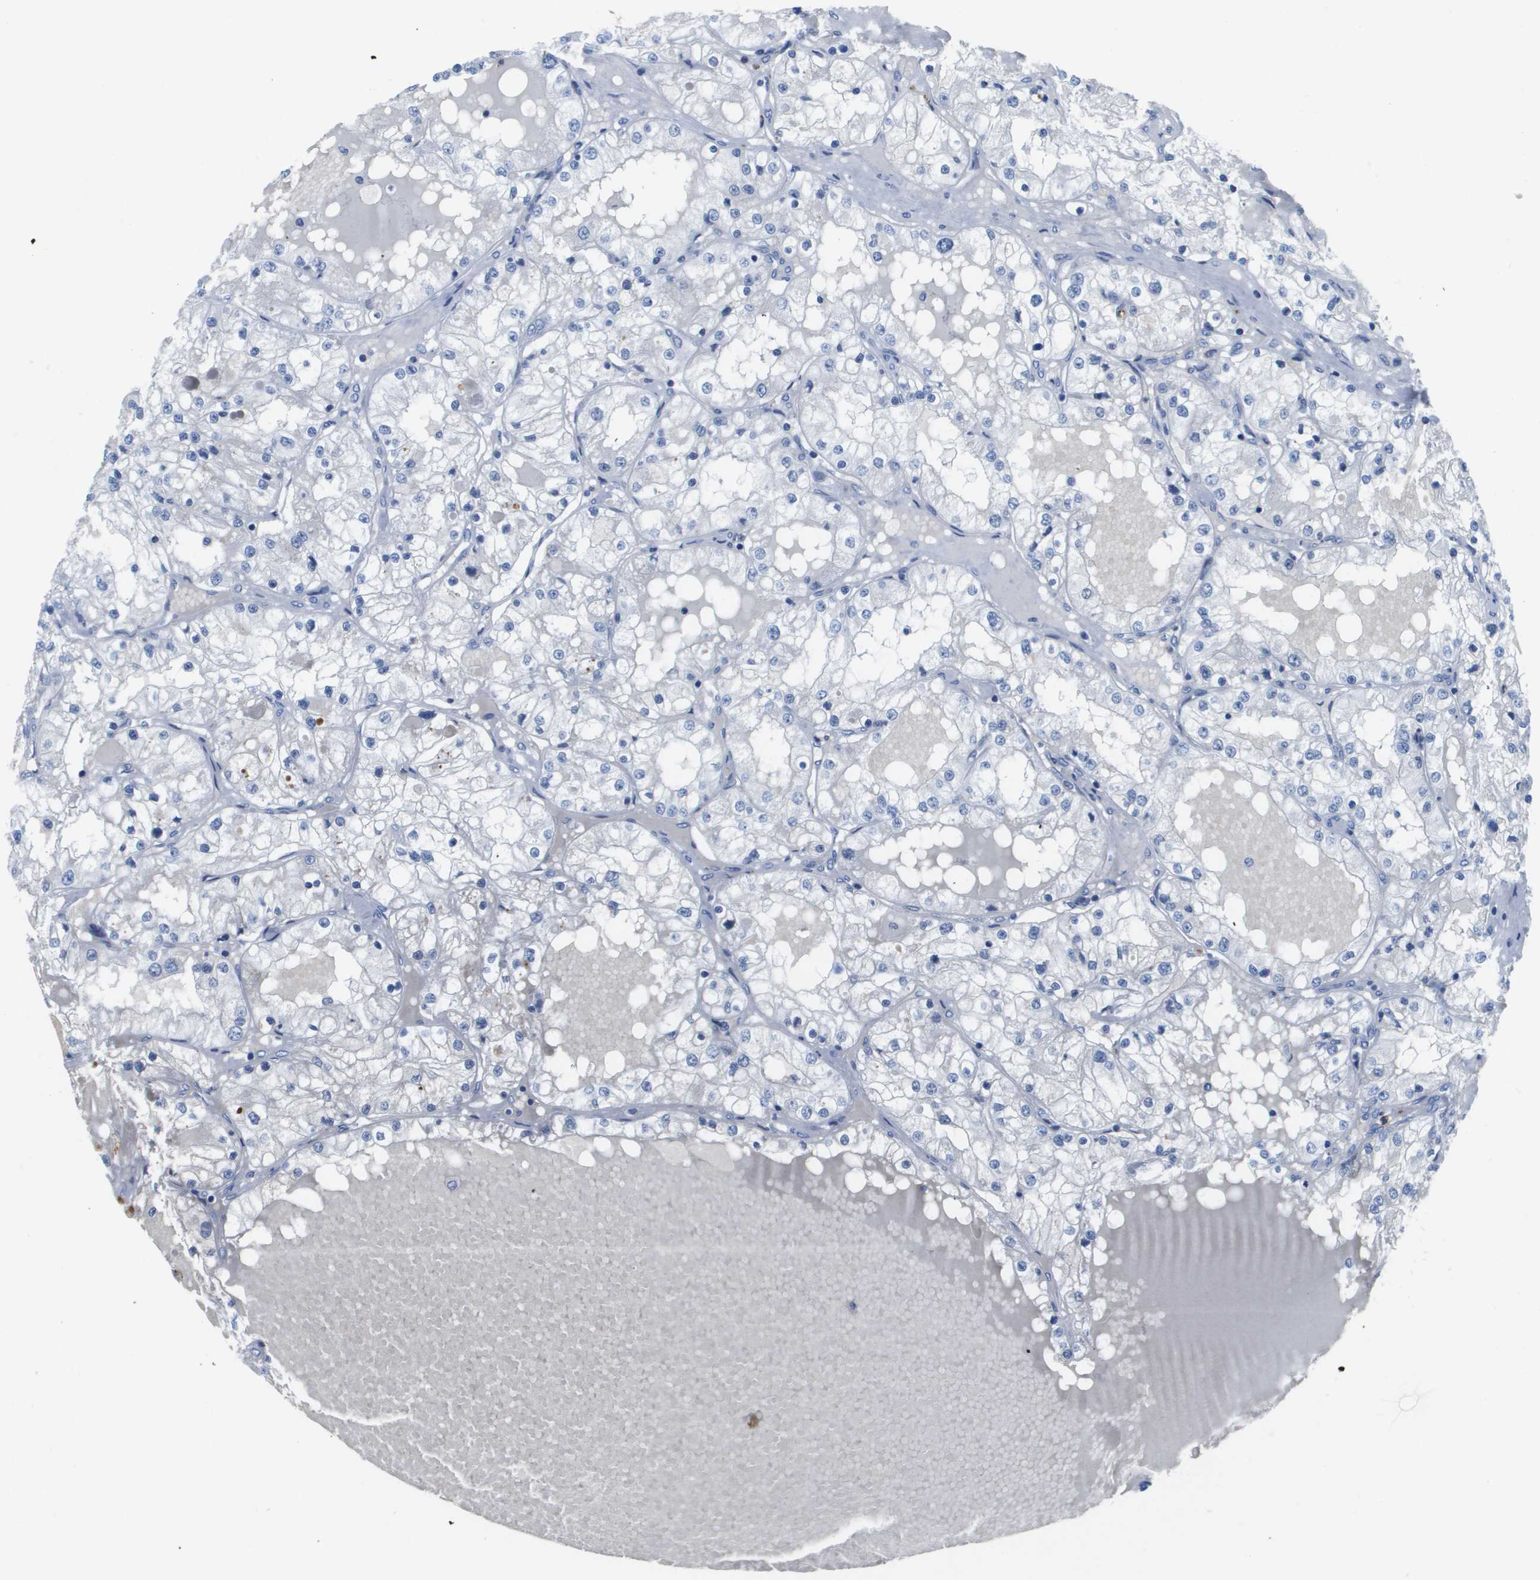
{"staining": {"intensity": "negative", "quantity": "none", "location": "none"}, "tissue": "renal cancer", "cell_type": "Tumor cells", "image_type": "cancer", "snomed": [{"axis": "morphology", "description": "Adenocarcinoma, NOS"}, {"axis": "topography", "description": "Kidney"}], "caption": "Tumor cells show no significant protein expression in renal cancer.", "gene": "MS4A1", "patient": {"sex": "male", "age": 68}}